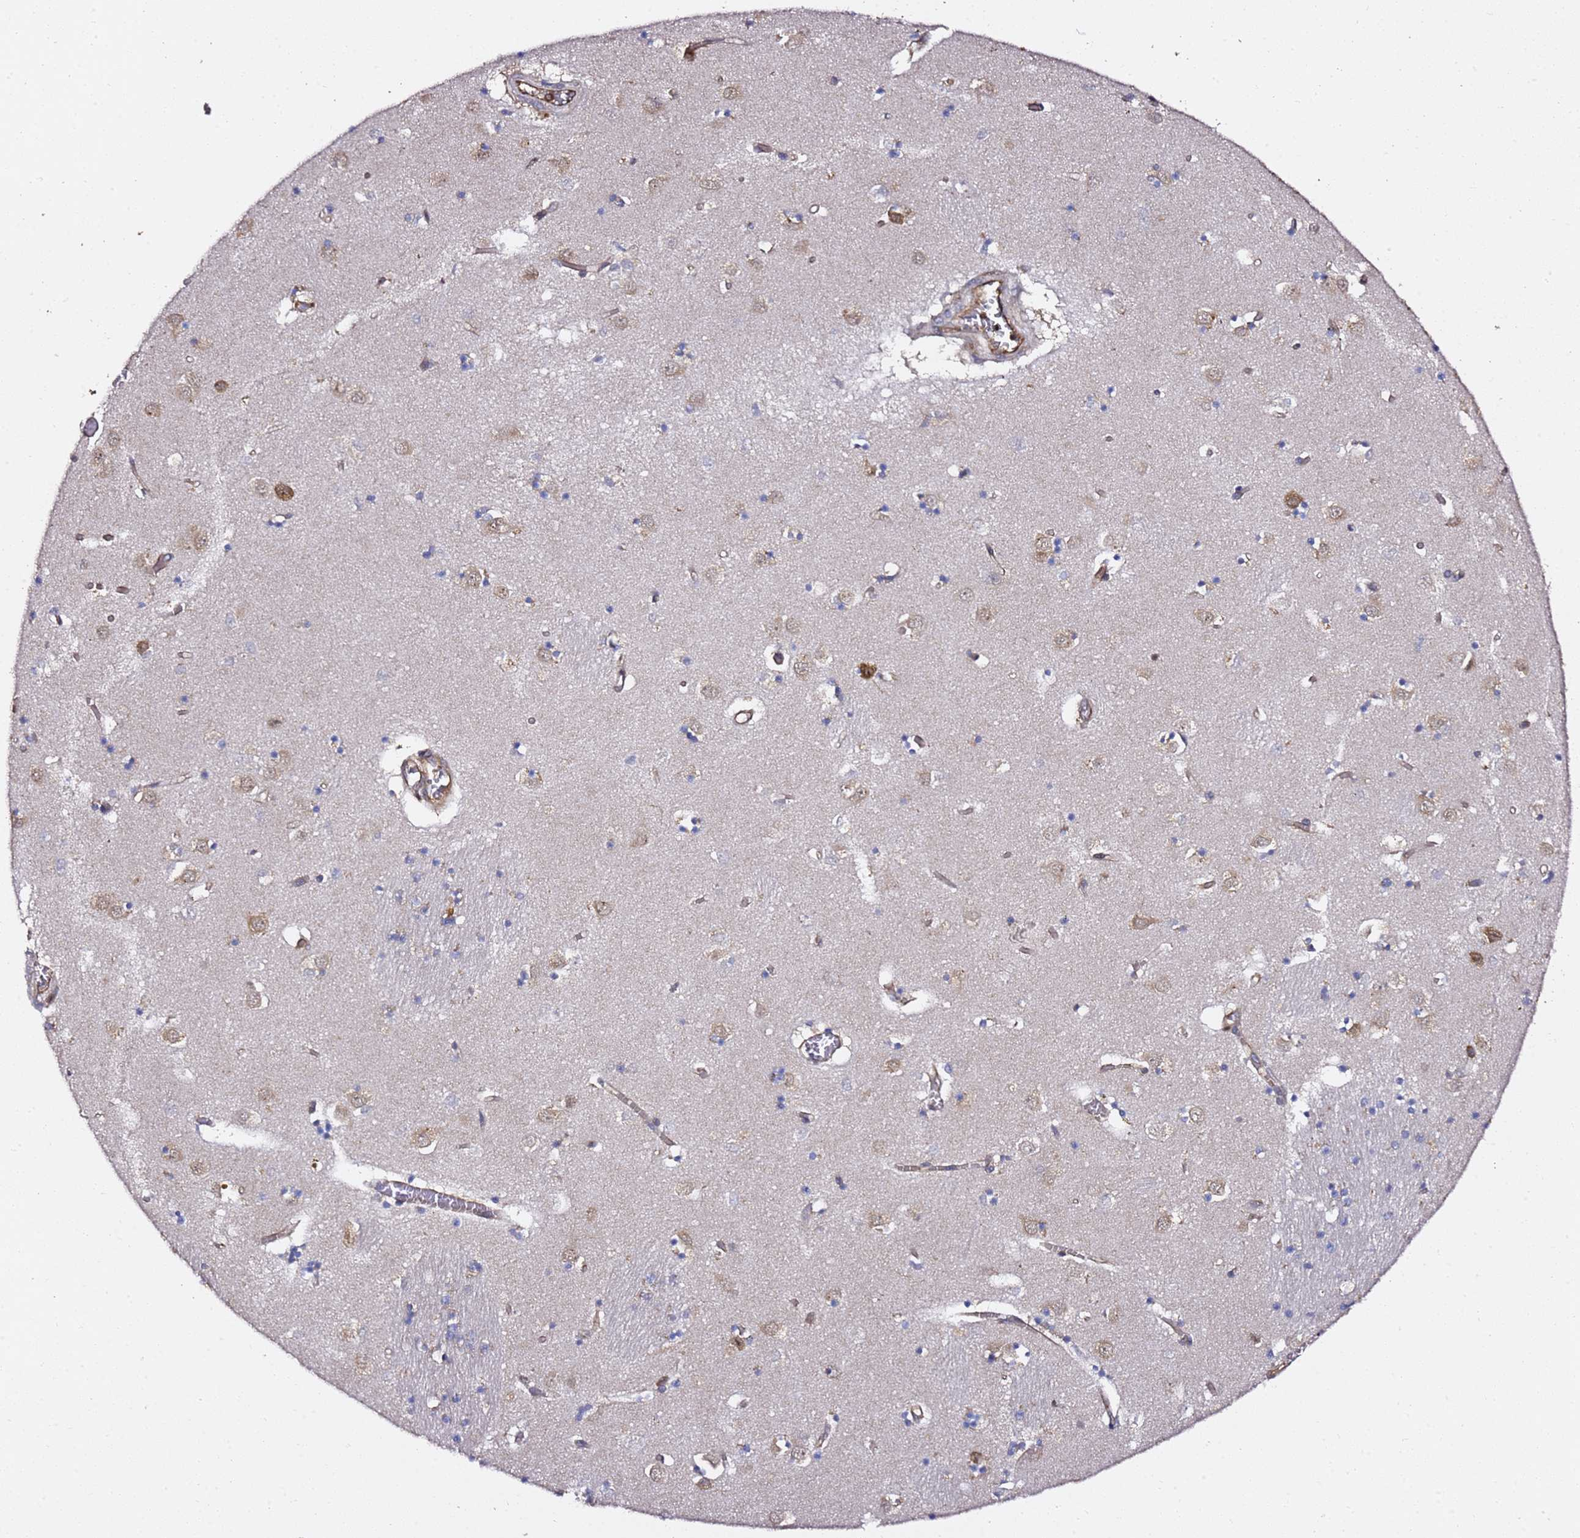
{"staining": {"intensity": "weak", "quantity": "<25%", "location": "cytoplasmic/membranous"}, "tissue": "caudate", "cell_type": "Glial cells", "image_type": "normal", "snomed": [{"axis": "morphology", "description": "Normal tissue, NOS"}, {"axis": "topography", "description": "Lateral ventricle wall"}], "caption": "This micrograph is of benign caudate stained with immunohistochemistry (IHC) to label a protein in brown with the nuclei are counter-stained blue. There is no expression in glial cells.", "gene": "TPST1", "patient": {"sex": "male", "age": 70}}